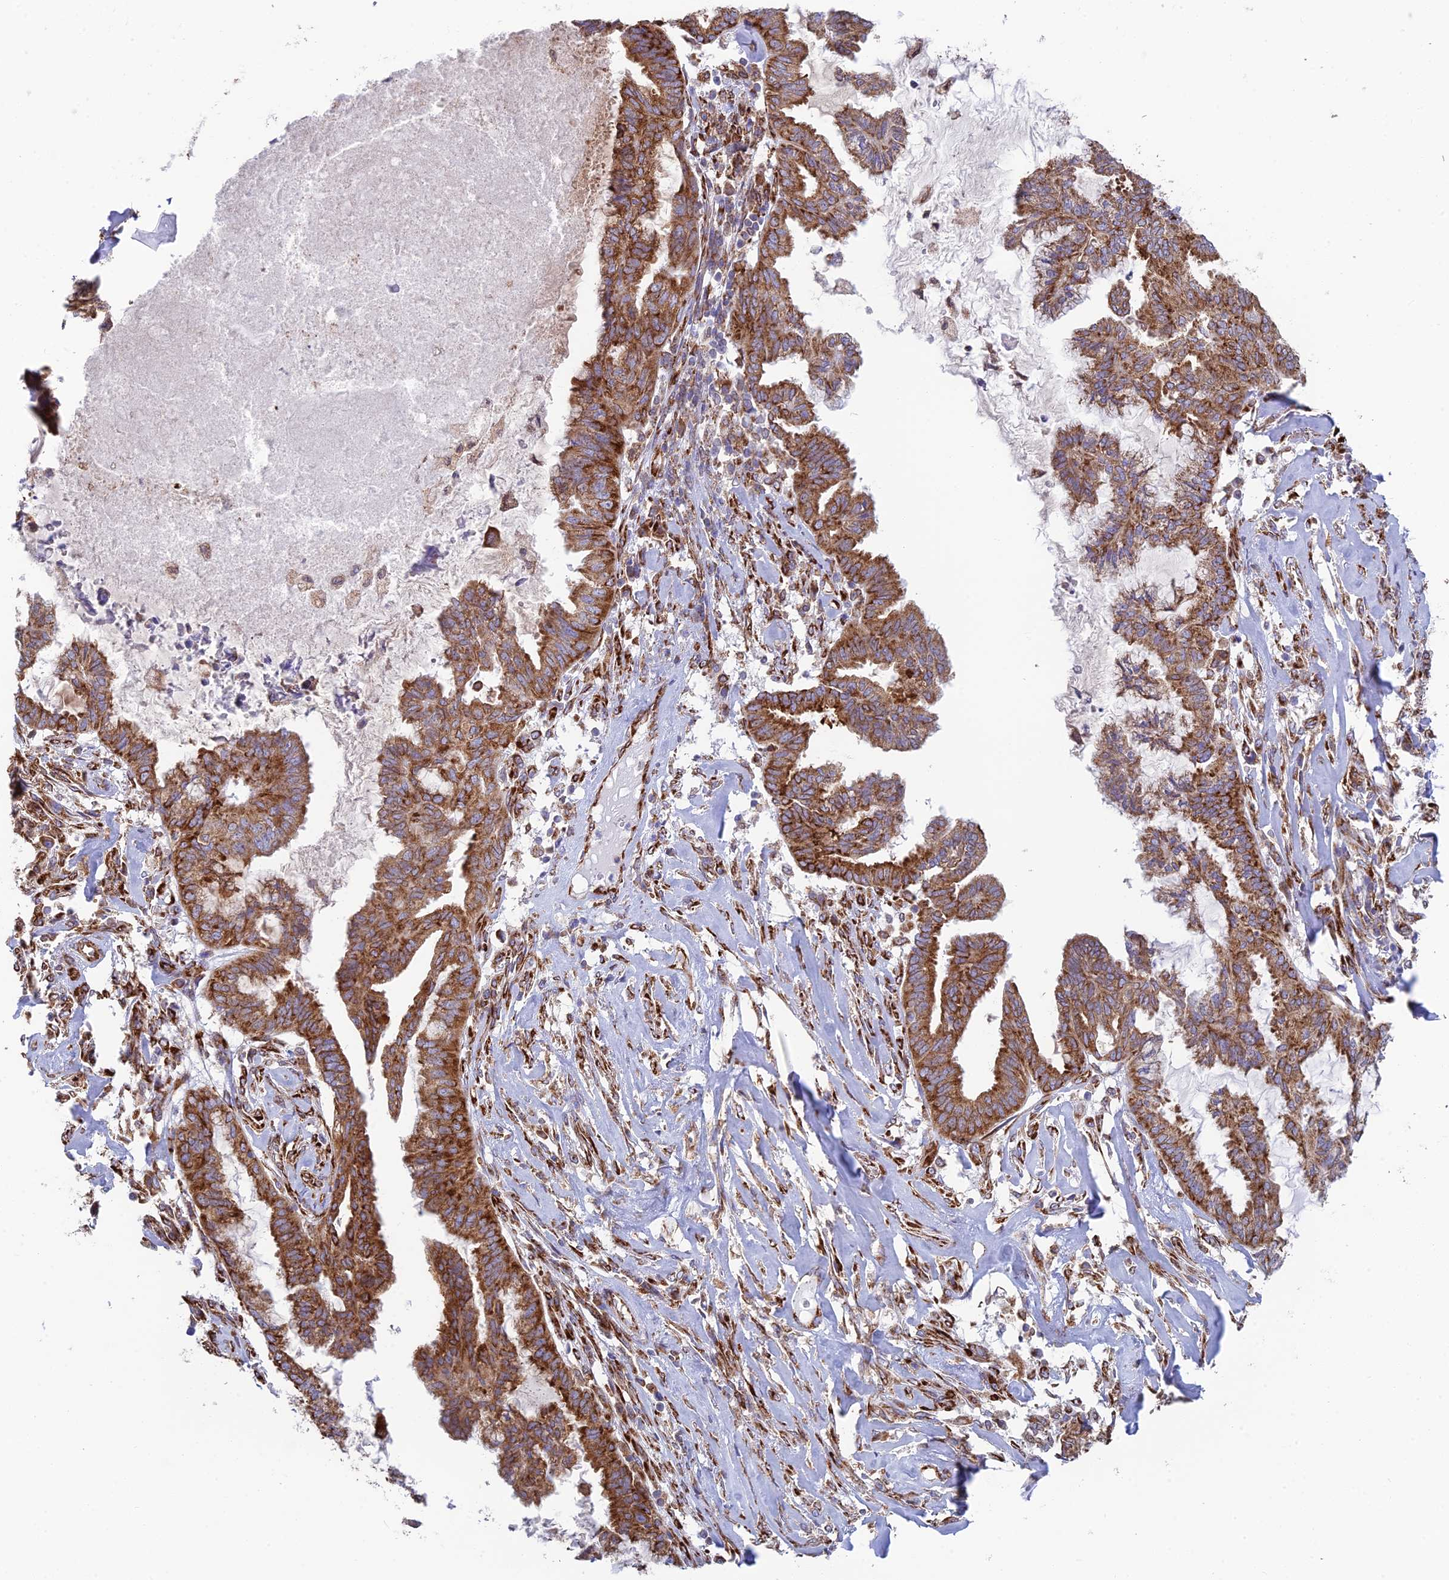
{"staining": {"intensity": "moderate", "quantity": ">75%", "location": "cytoplasmic/membranous"}, "tissue": "endometrial cancer", "cell_type": "Tumor cells", "image_type": "cancer", "snomed": [{"axis": "morphology", "description": "Adenocarcinoma, NOS"}, {"axis": "topography", "description": "Endometrium"}], "caption": "Endometrial cancer (adenocarcinoma) stained for a protein displays moderate cytoplasmic/membranous positivity in tumor cells.", "gene": "CCDC69", "patient": {"sex": "female", "age": 86}}